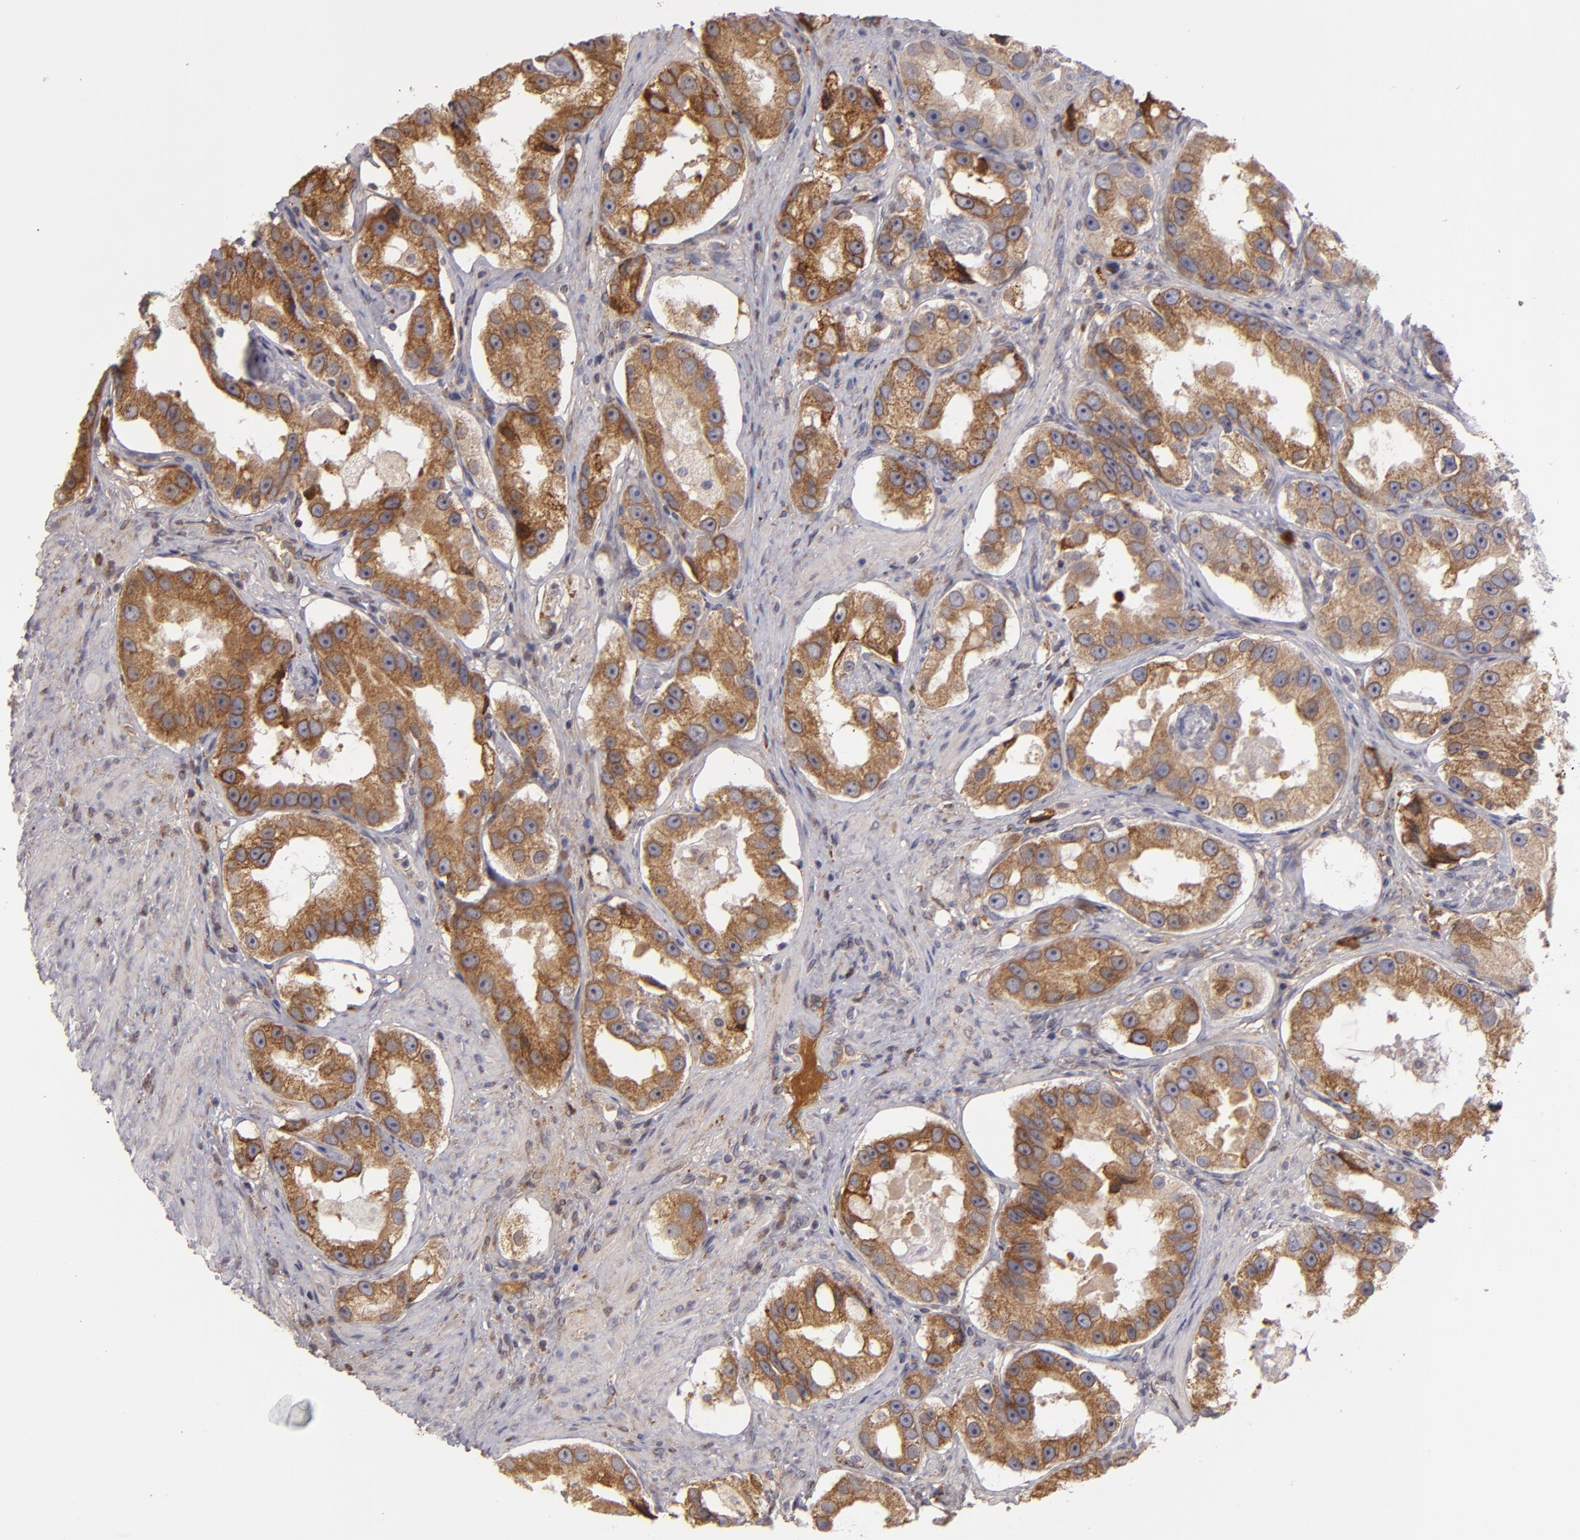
{"staining": {"intensity": "strong", "quantity": ">75%", "location": "cytoplasmic/membranous"}, "tissue": "prostate cancer", "cell_type": "Tumor cells", "image_type": "cancer", "snomed": [{"axis": "morphology", "description": "Adenocarcinoma, High grade"}, {"axis": "topography", "description": "Prostate"}], "caption": "Prostate adenocarcinoma (high-grade) stained for a protein (brown) shows strong cytoplasmic/membranous positive positivity in approximately >75% of tumor cells.", "gene": "CFB", "patient": {"sex": "male", "age": 63}}